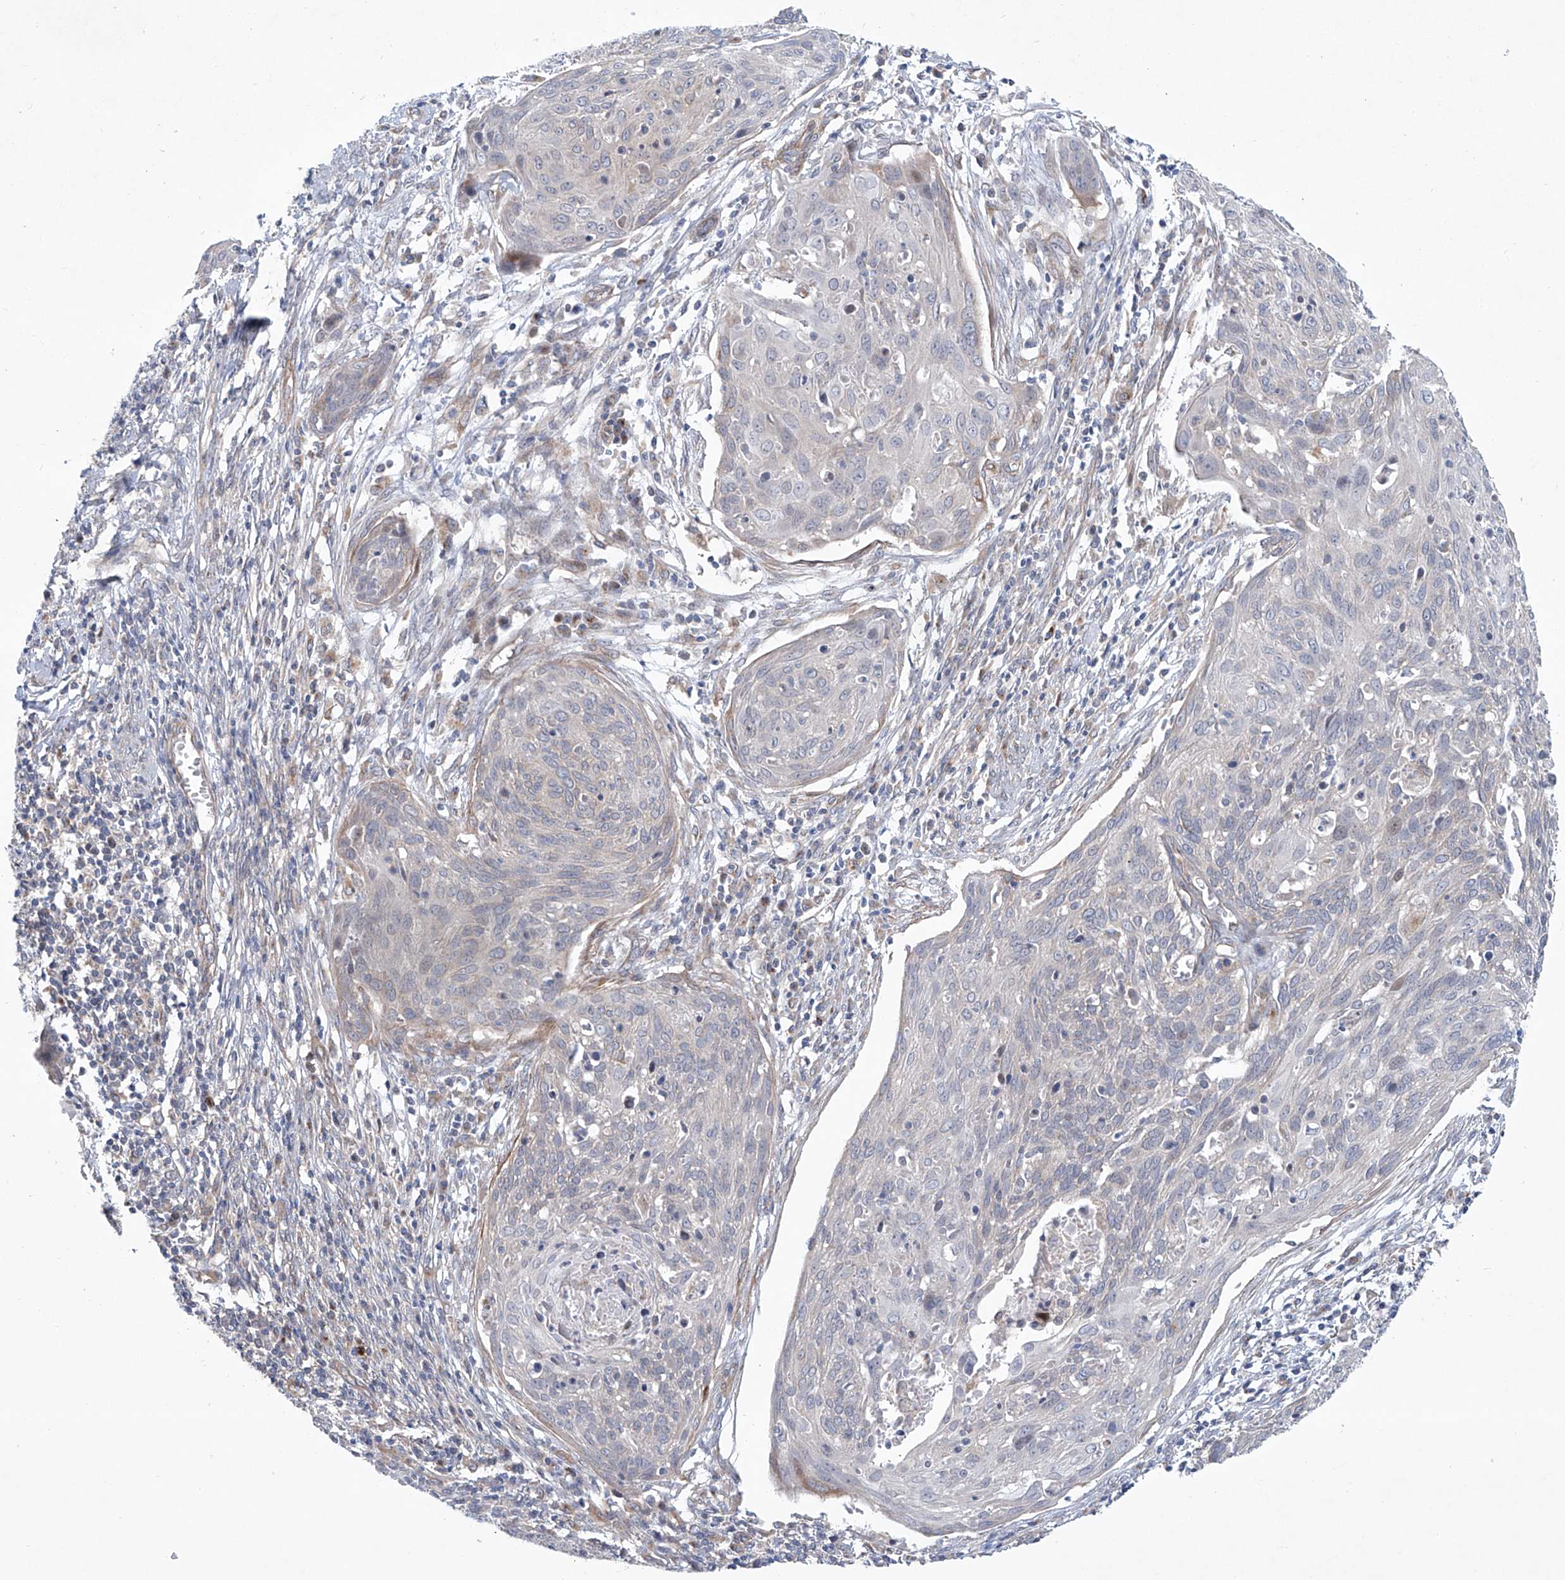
{"staining": {"intensity": "negative", "quantity": "none", "location": "none"}, "tissue": "cervical cancer", "cell_type": "Tumor cells", "image_type": "cancer", "snomed": [{"axis": "morphology", "description": "Squamous cell carcinoma, NOS"}, {"axis": "topography", "description": "Cervix"}], "caption": "Cervical cancer was stained to show a protein in brown. There is no significant staining in tumor cells.", "gene": "KLC4", "patient": {"sex": "female", "age": 38}}